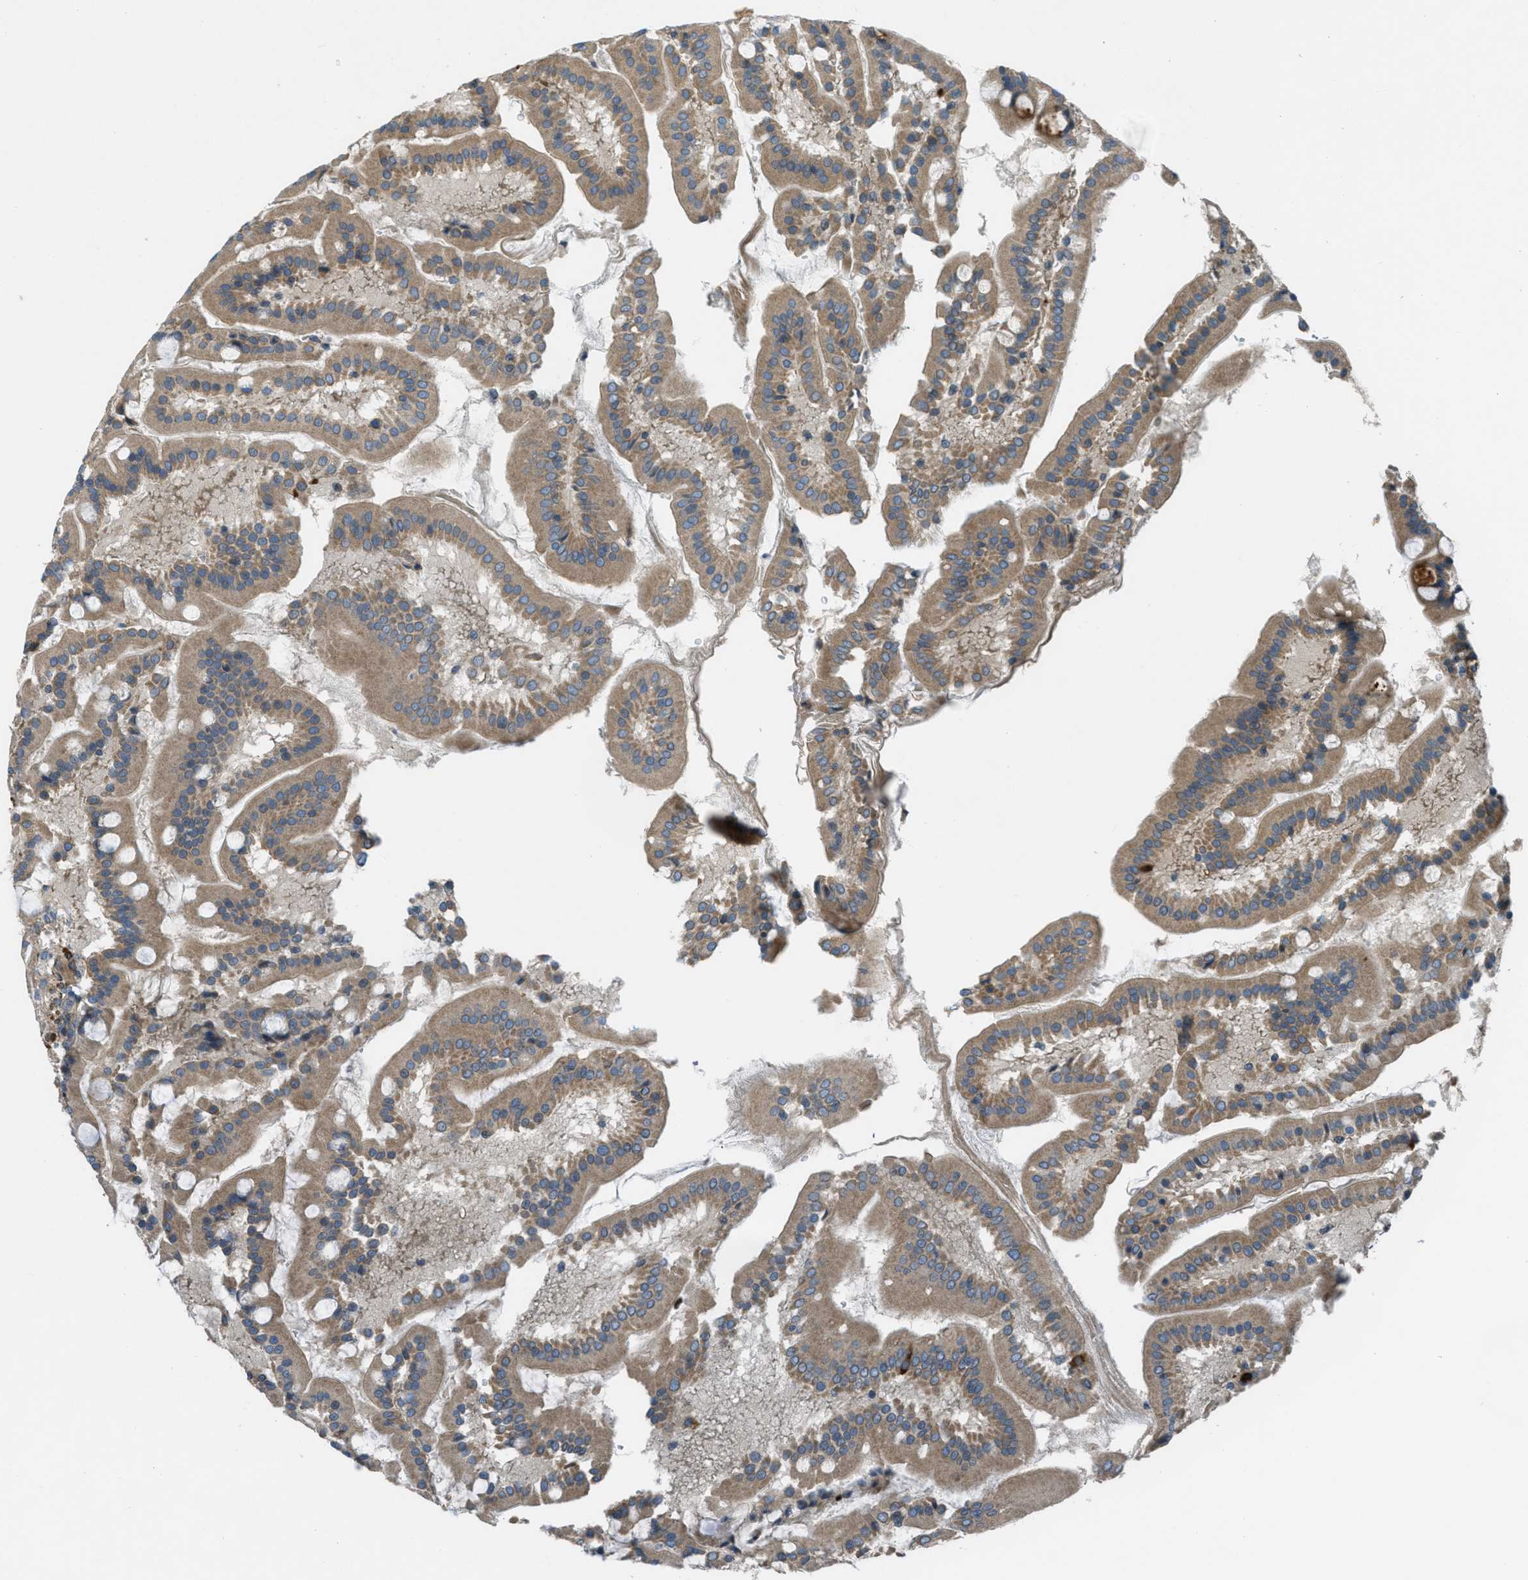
{"staining": {"intensity": "moderate", "quantity": ">75%", "location": "cytoplasmic/membranous"}, "tissue": "duodenum", "cell_type": "Glandular cells", "image_type": "normal", "snomed": [{"axis": "morphology", "description": "Normal tissue, NOS"}, {"axis": "topography", "description": "Duodenum"}], "caption": "A medium amount of moderate cytoplasmic/membranous staining is appreciated in about >75% of glandular cells in normal duodenum. (DAB IHC, brown staining for protein, blue staining for nuclei).", "gene": "VEZT", "patient": {"sex": "male", "age": 50}}